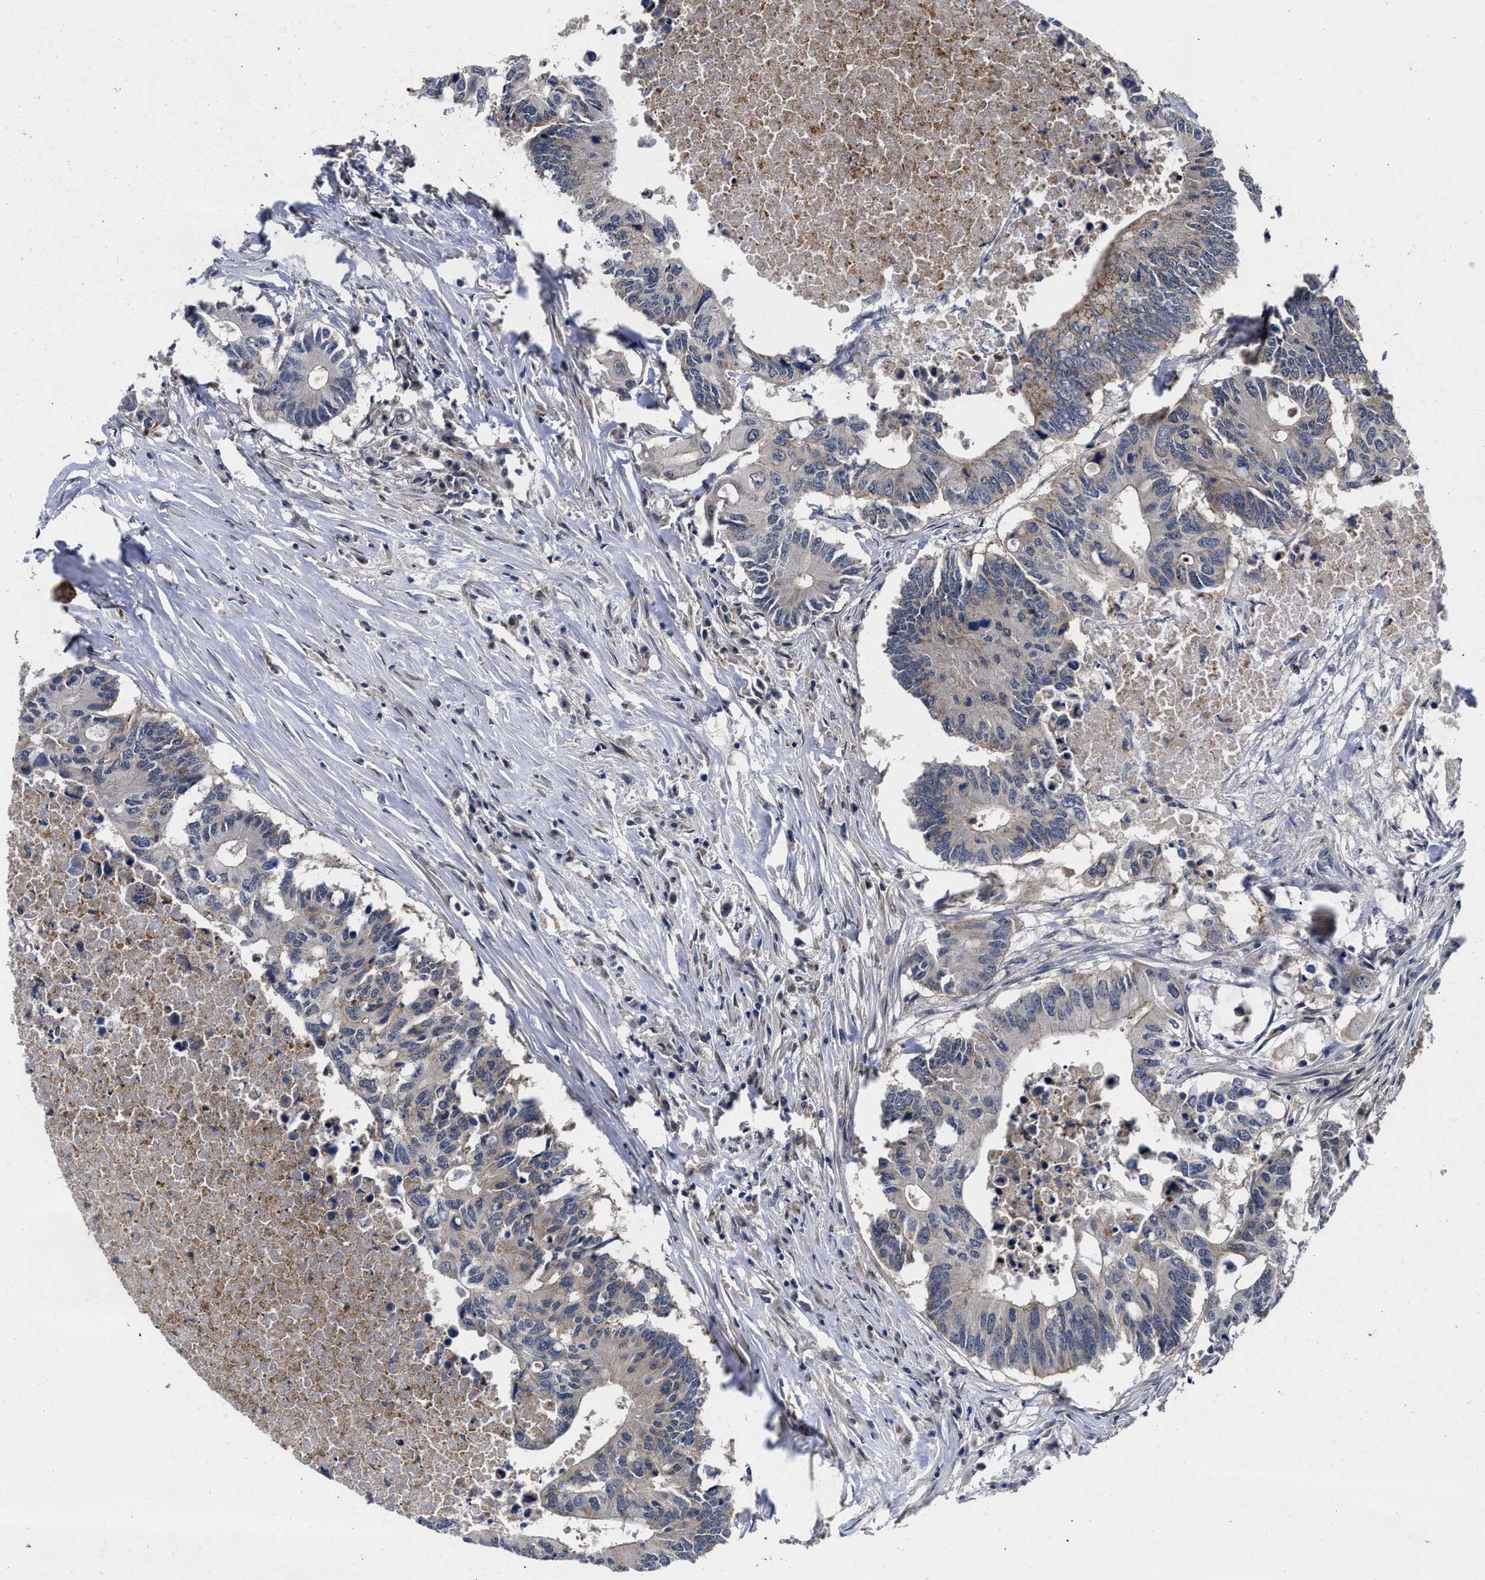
{"staining": {"intensity": "weak", "quantity": "<25%", "location": "cytoplasmic/membranous"}, "tissue": "colorectal cancer", "cell_type": "Tumor cells", "image_type": "cancer", "snomed": [{"axis": "morphology", "description": "Adenocarcinoma, NOS"}, {"axis": "topography", "description": "Colon"}], "caption": "Colorectal cancer was stained to show a protein in brown. There is no significant positivity in tumor cells. (DAB immunohistochemistry (IHC), high magnification).", "gene": "PKD2", "patient": {"sex": "male", "age": 71}}